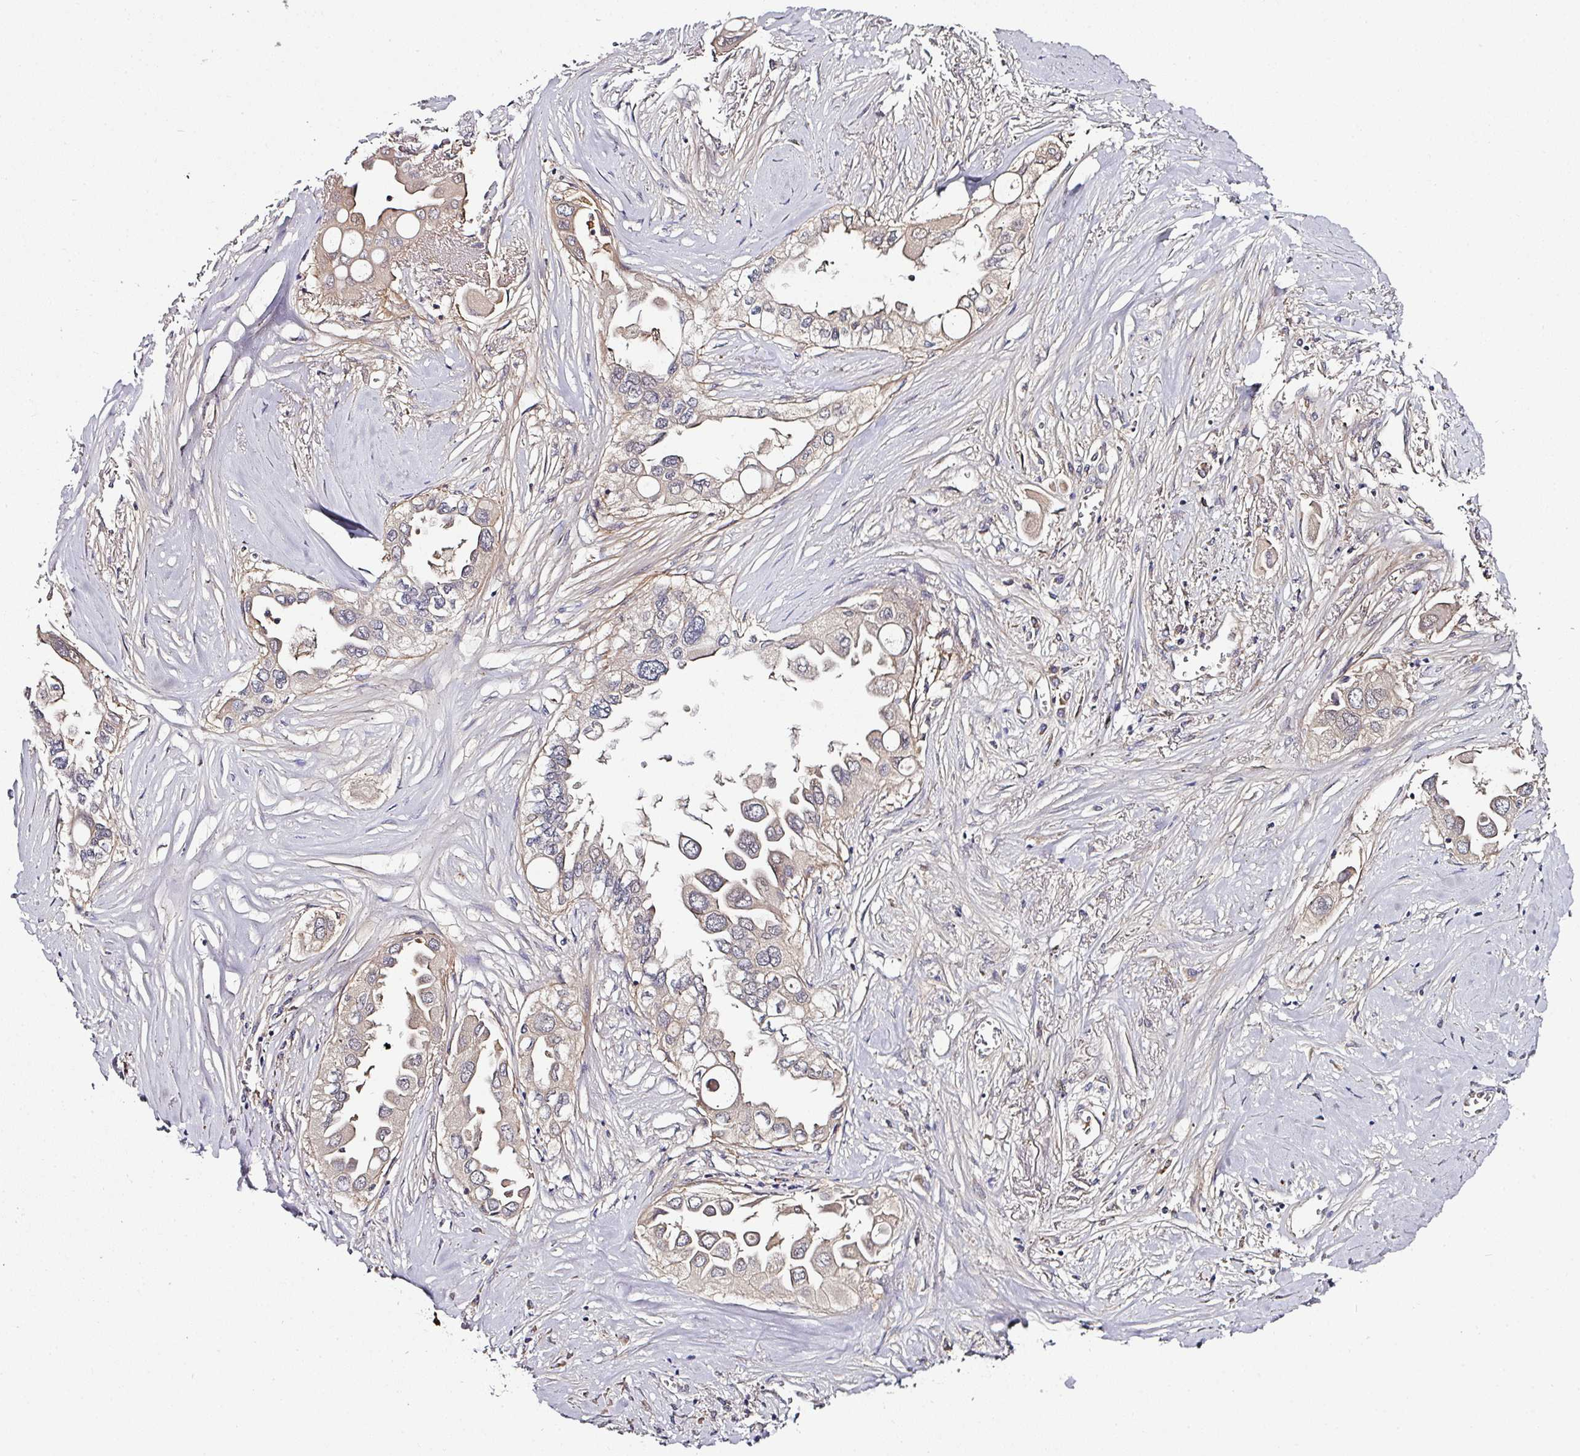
{"staining": {"intensity": "negative", "quantity": "none", "location": "none"}, "tissue": "lung cancer", "cell_type": "Tumor cells", "image_type": "cancer", "snomed": [{"axis": "morphology", "description": "Adenocarcinoma, NOS"}, {"axis": "topography", "description": "Lung"}], "caption": "Immunohistochemistry (IHC) of human lung adenocarcinoma displays no staining in tumor cells.", "gene": "CTDSP2", "patient": {"sex": "female", "age": 76}}